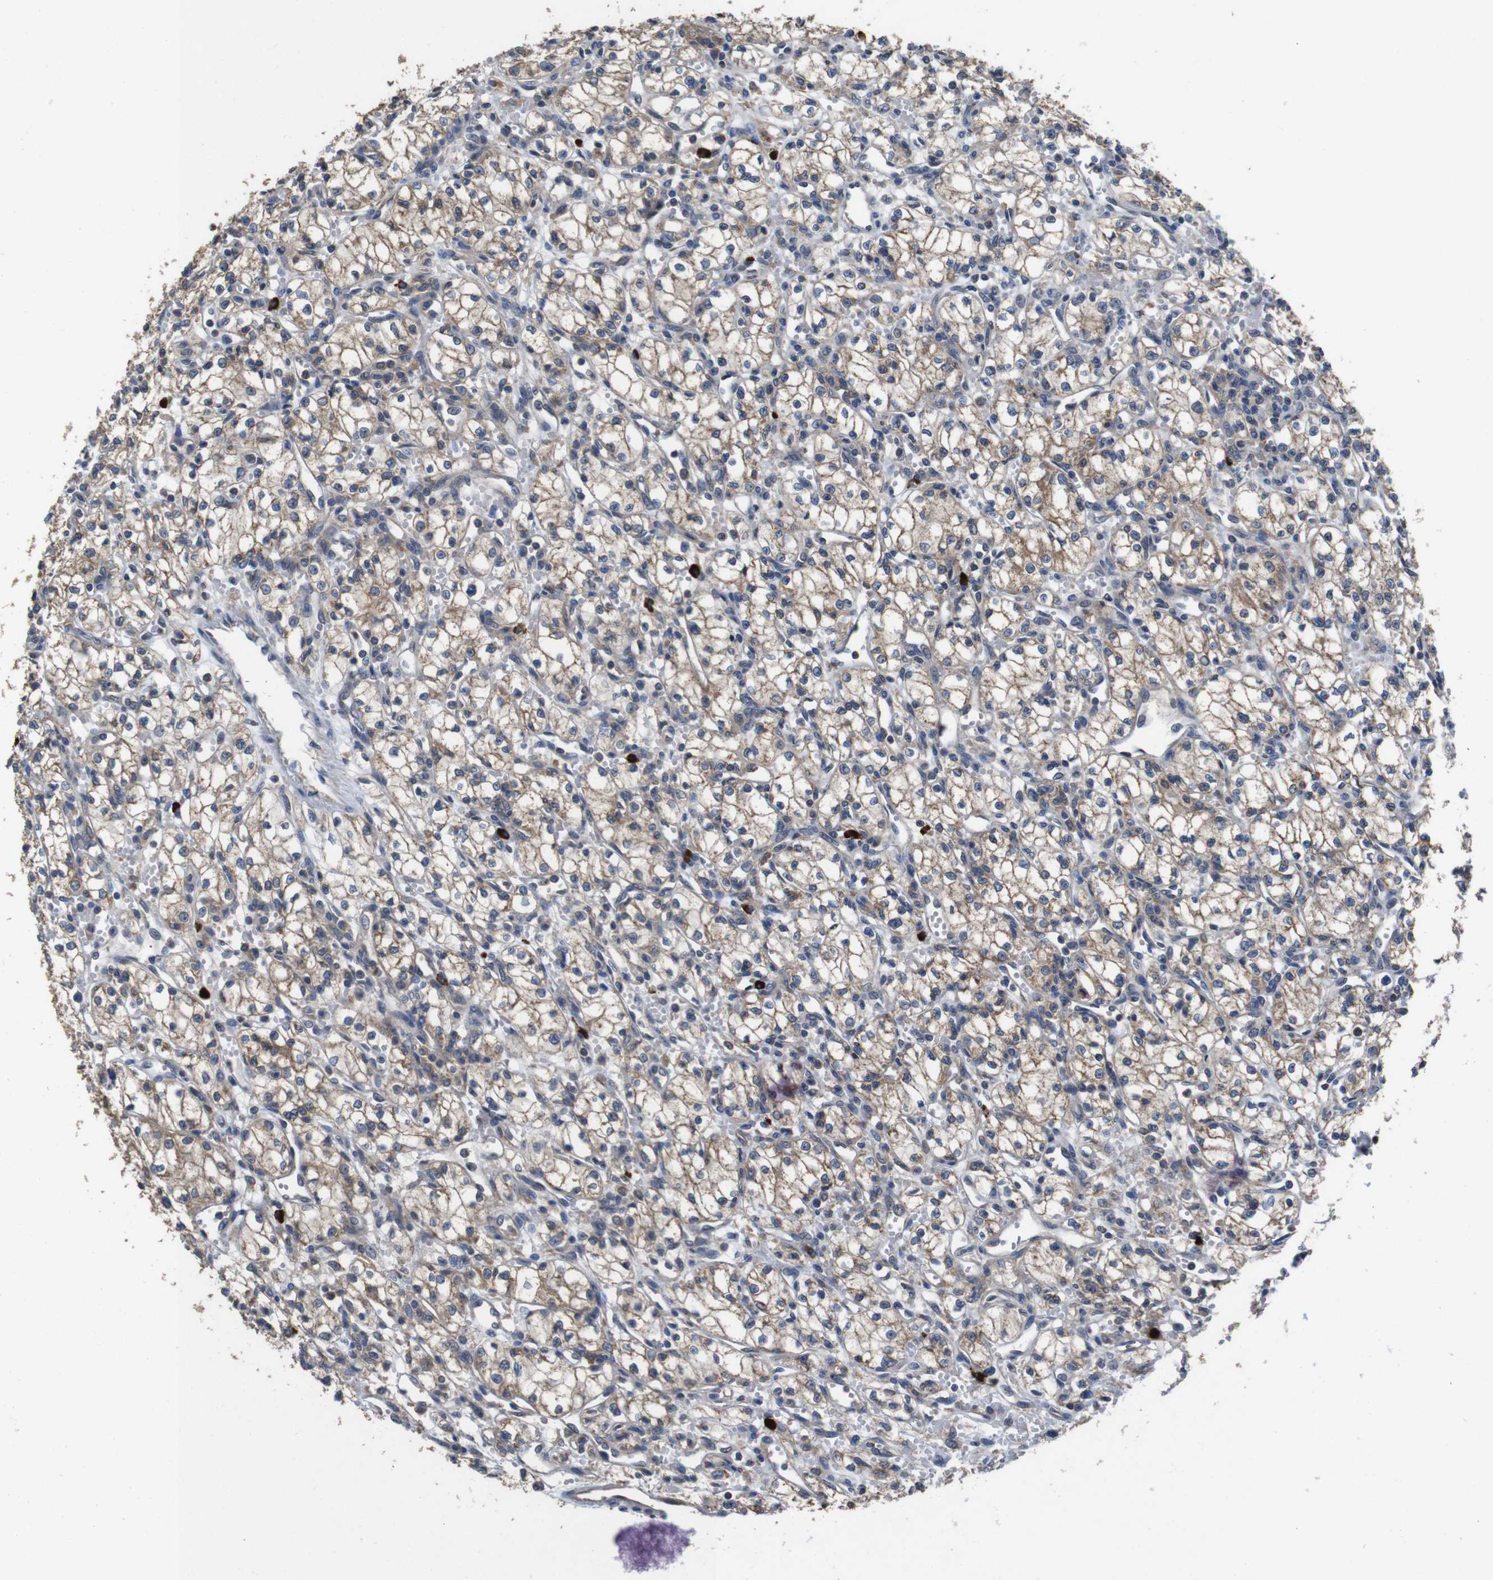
{"staining": {"intensity": "moderate", "quantity": ">75%", "location": "cytoplasmic/membranous"}, "tissue": "renal cancer", "cell_type": "Tumor cells", "image_type": "cancer", "snomed": [{"axis": "morphology", "description": "Normal tissue, NOS"}, {"axis": "morphology", "description": "Adenocarcinoma, NOS"}, {"axis": "topography", "description": "Kidney"}], "caption": "Protein analysis of adenocarcinoma (renal) tissue shows moderate cytoplasmic/membranous staining in about >75% of tumor cells. Immunohistochemistry (ihc) stains the protein of interest in brown and the nuclei are stained blue.", "gene": "GLIPR1", "patient": {"sex": "male", "age": 59}}